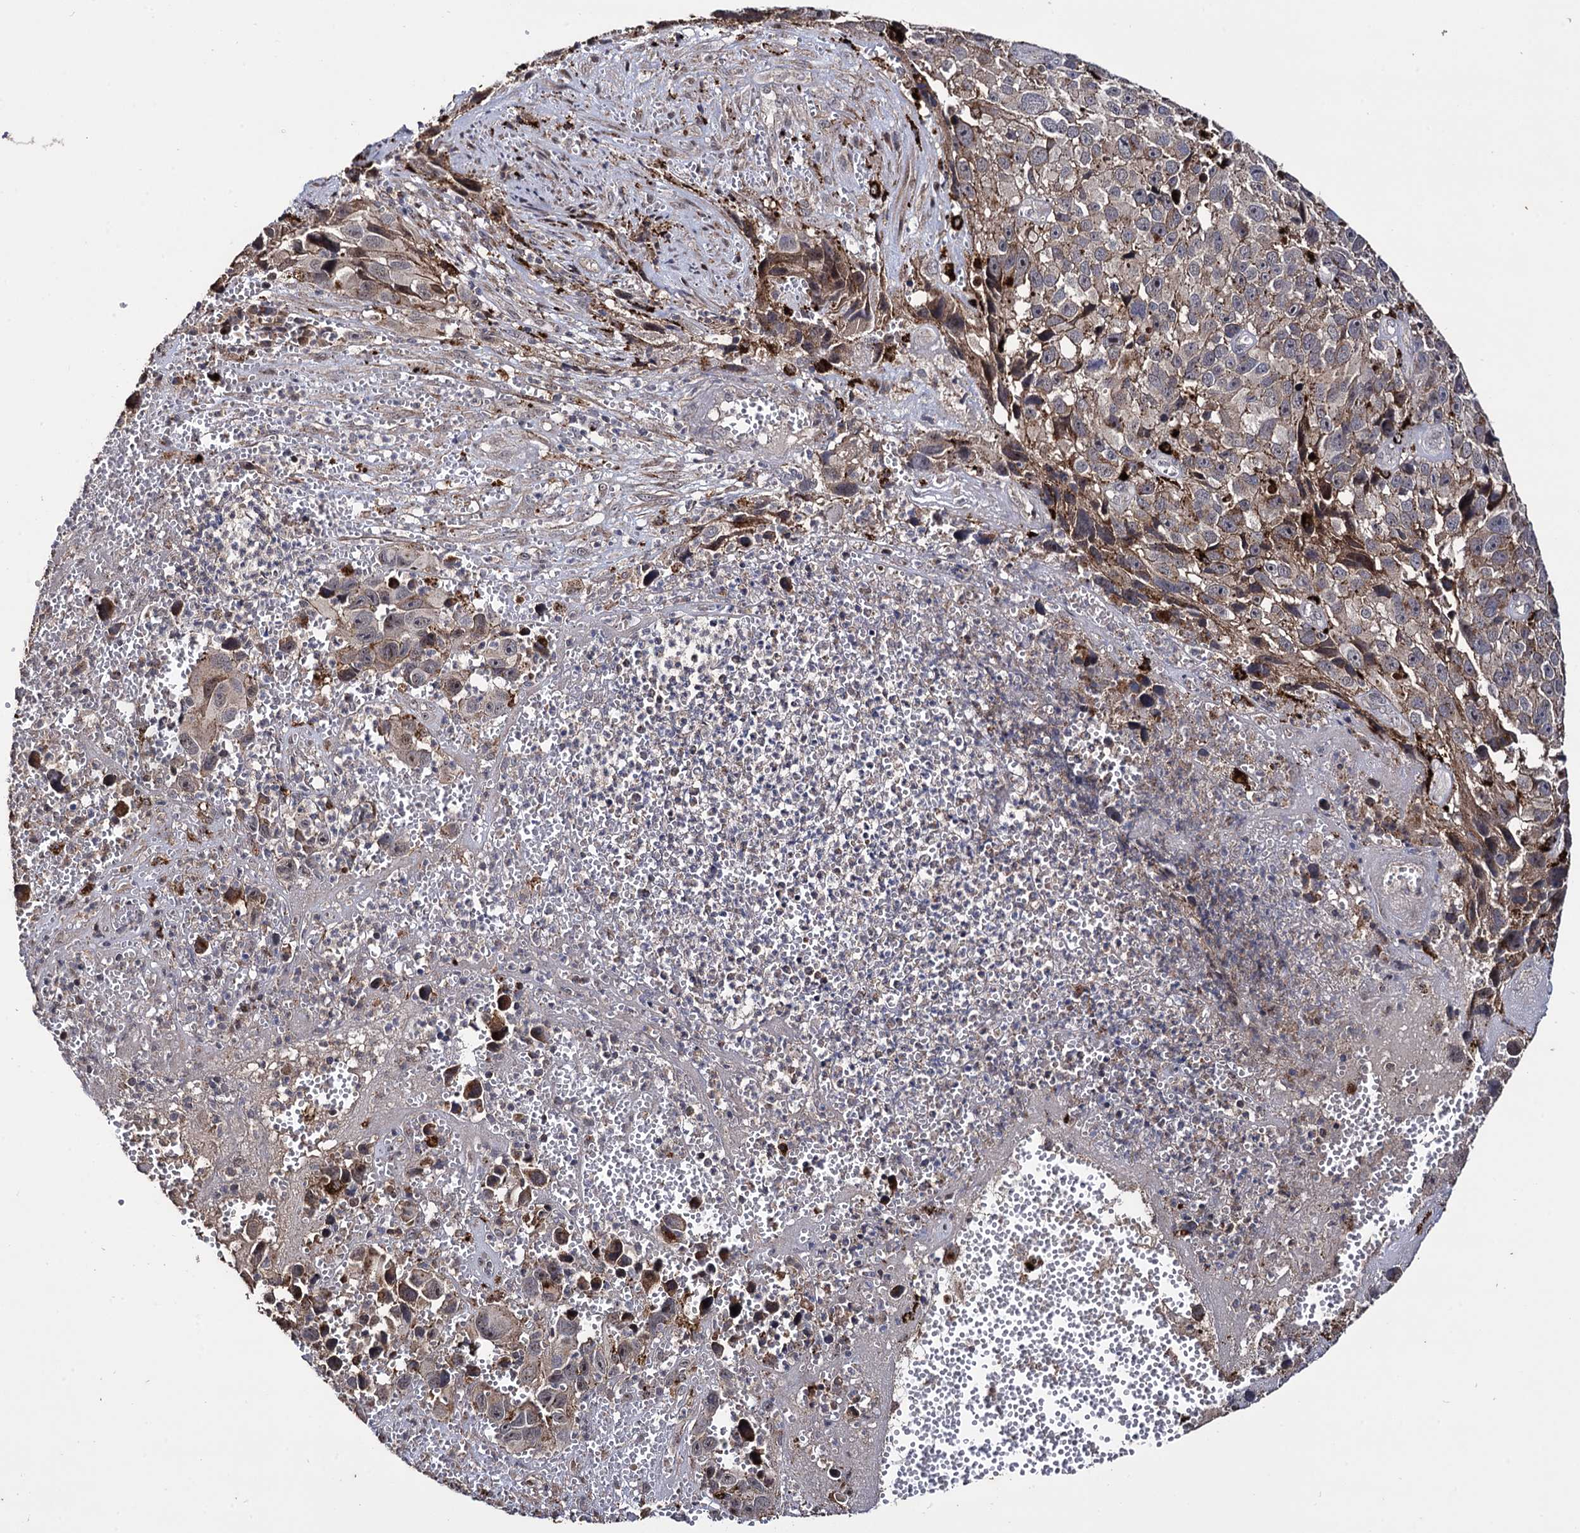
{"staining": {"intensity": "weak", "quantity": "<25%", "location": "cytoplasmic/membranous"}, "tissue": "melanoma", "cell_type": "Tumor cells", "image_type": "cancer", "snomed": [{"axis": "morphology", "description": "Malignant melanoma, NOS"}, {"axis": "topography", "description": "Skin"}], "caption": "Protein analysis of melanoma reveals no significant staining in tumor cells. Nuclei are stained in blue.", "gene": "MICAL2", "patient": {"sex": "male", "age": 84}}